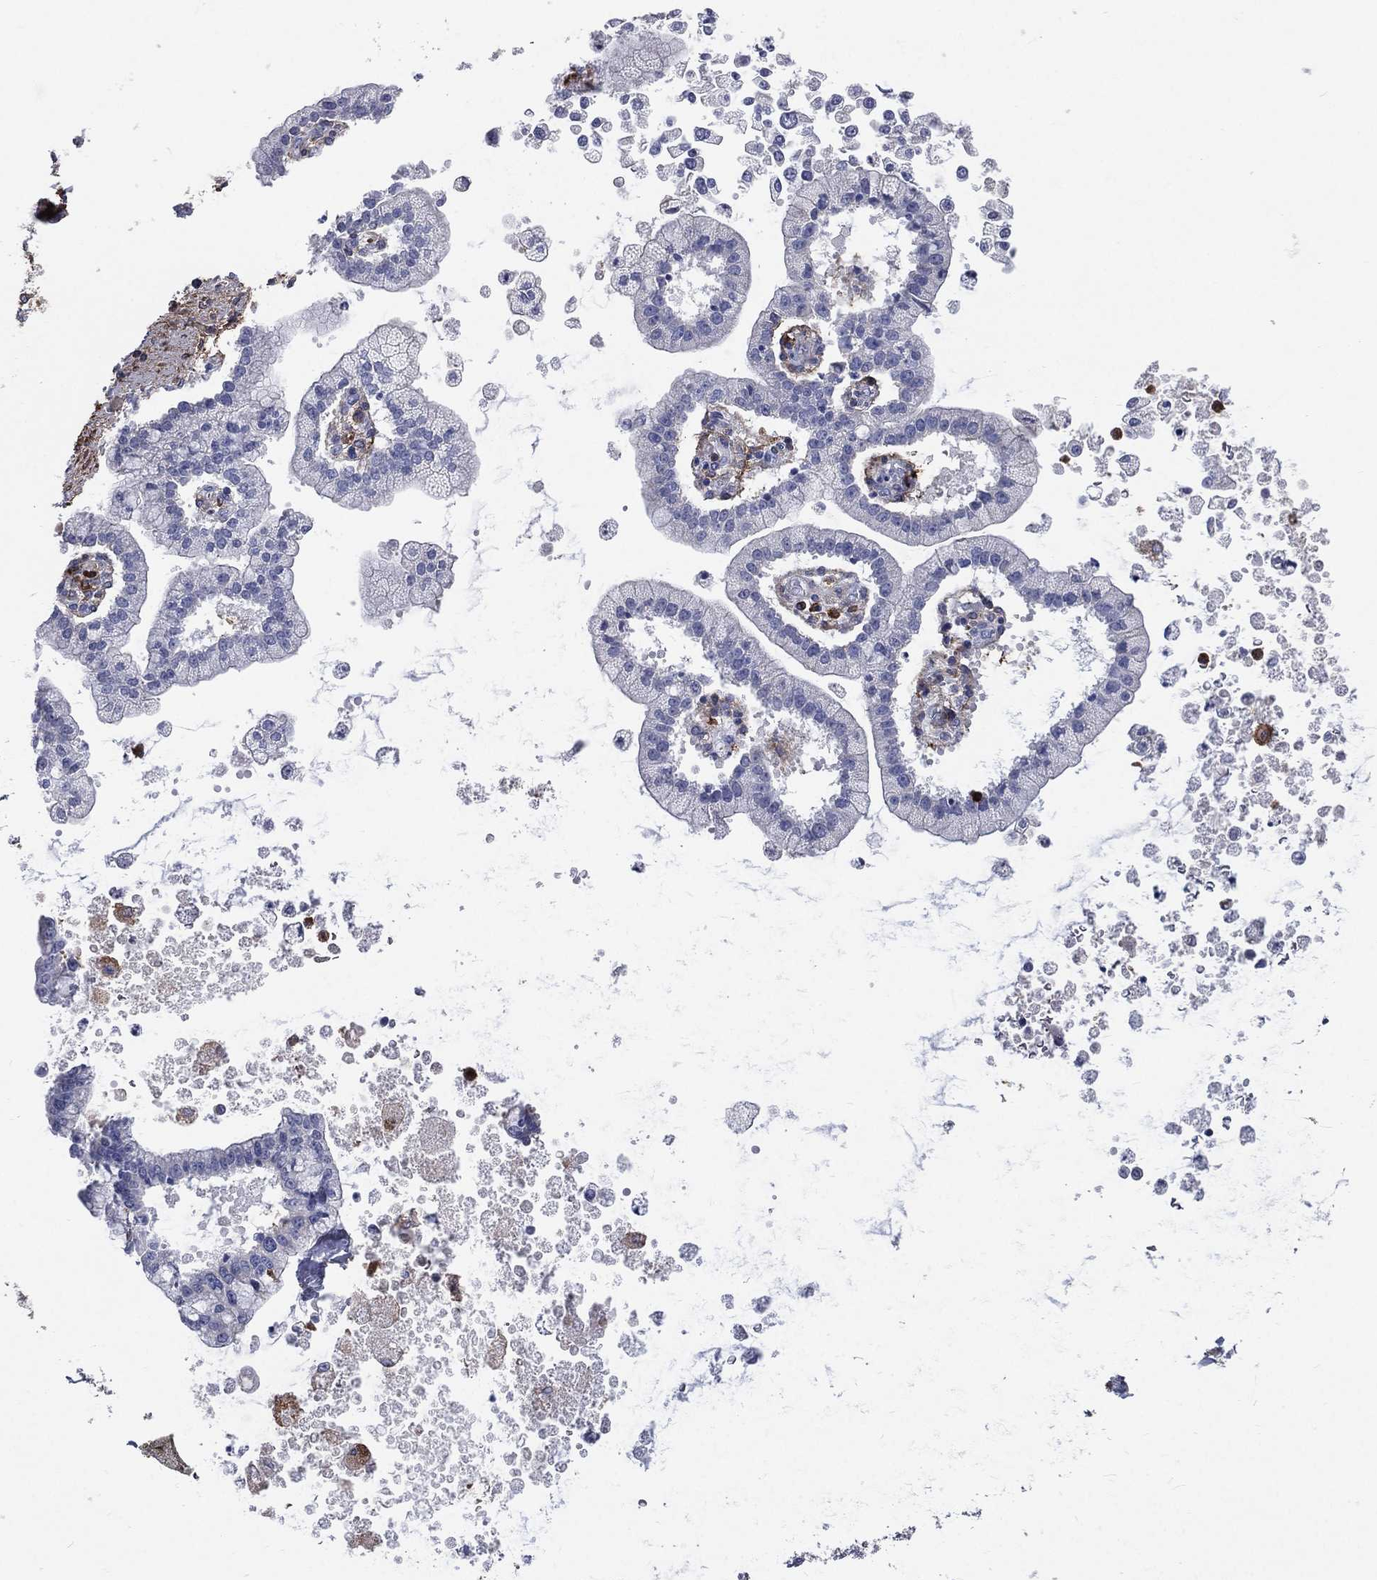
{"staining": {"intensity": "negative", "quantity": "none", "location": "none"}, "tissue": "liver cancer", "cell_type": "Tumor cells", "image_type": "cancer", "snomed": [{"axis": "morphology", "description": "Cholangiocarcinoma"}, {"axis": "topography", "description": "Liver"}], "caption": "The immunohistochemistry image has no significant staining in tumor cells of liver cancer (cholangiocarcinoma) tissue.", "gene": "BASP1", "patient": {"sex": "male", "age": 50}}